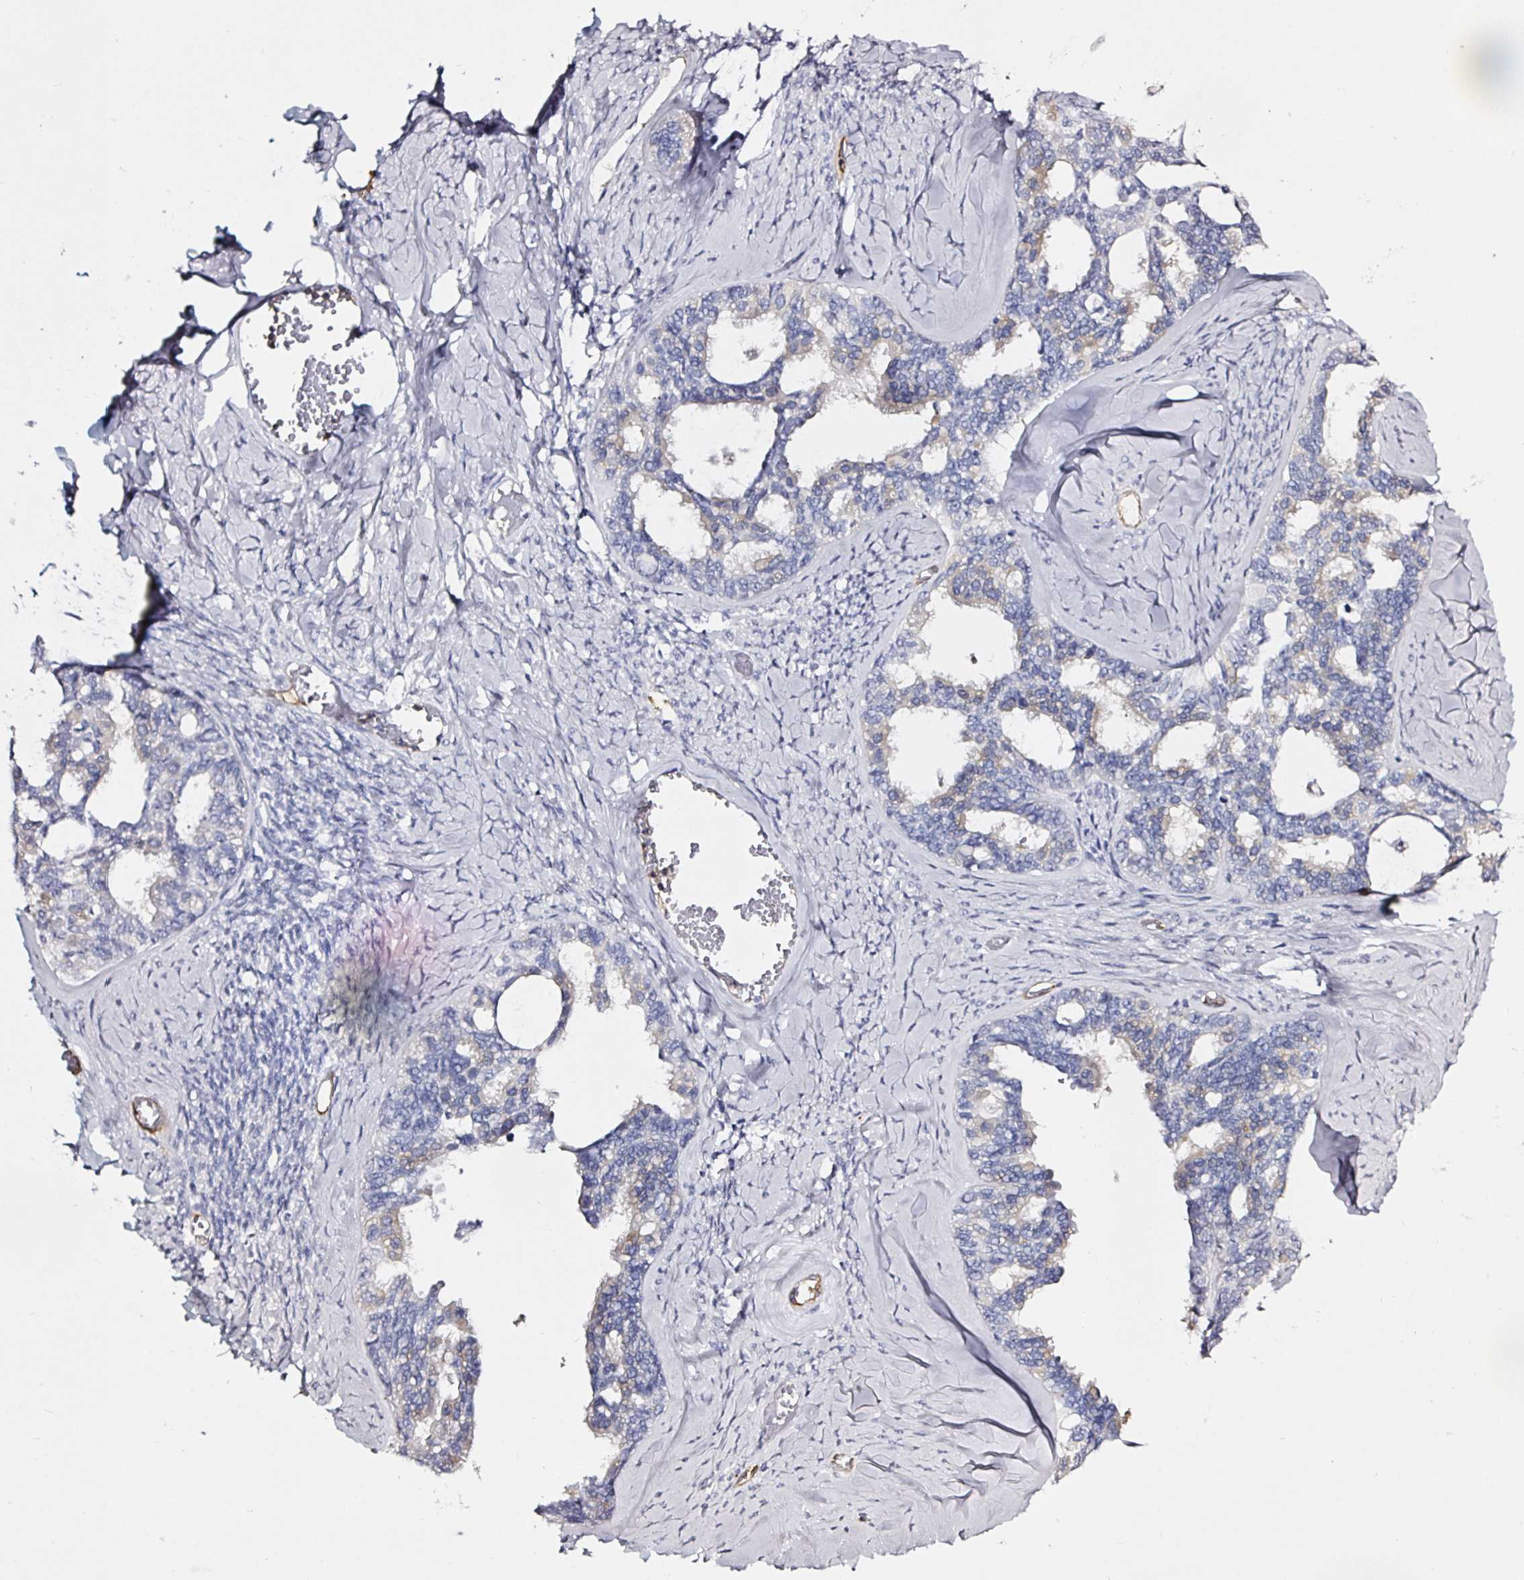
{"staining": {"intensity": "moderate", "quantity": "<25%", "location": "cytoplasmic/membranous"}, "tissue": "ovarian cancer", "cell_type": "Tumor cells", "image_type": "cancer", "snomed": [{"axis": "morphology", "description": "Cystadenocarcinoma, serous, NOS"}, {"axis": "topography", "description": "Ovary"}], "caption": "Moderate cytoplasmic/membranous staining for a protein is appreciated in about <25% of tumor cells of serous cystadenocarcinoma (ovarian) using IHC.", "gene": "ACSBG2", "patient": {"sex": "female", "age": 69}}